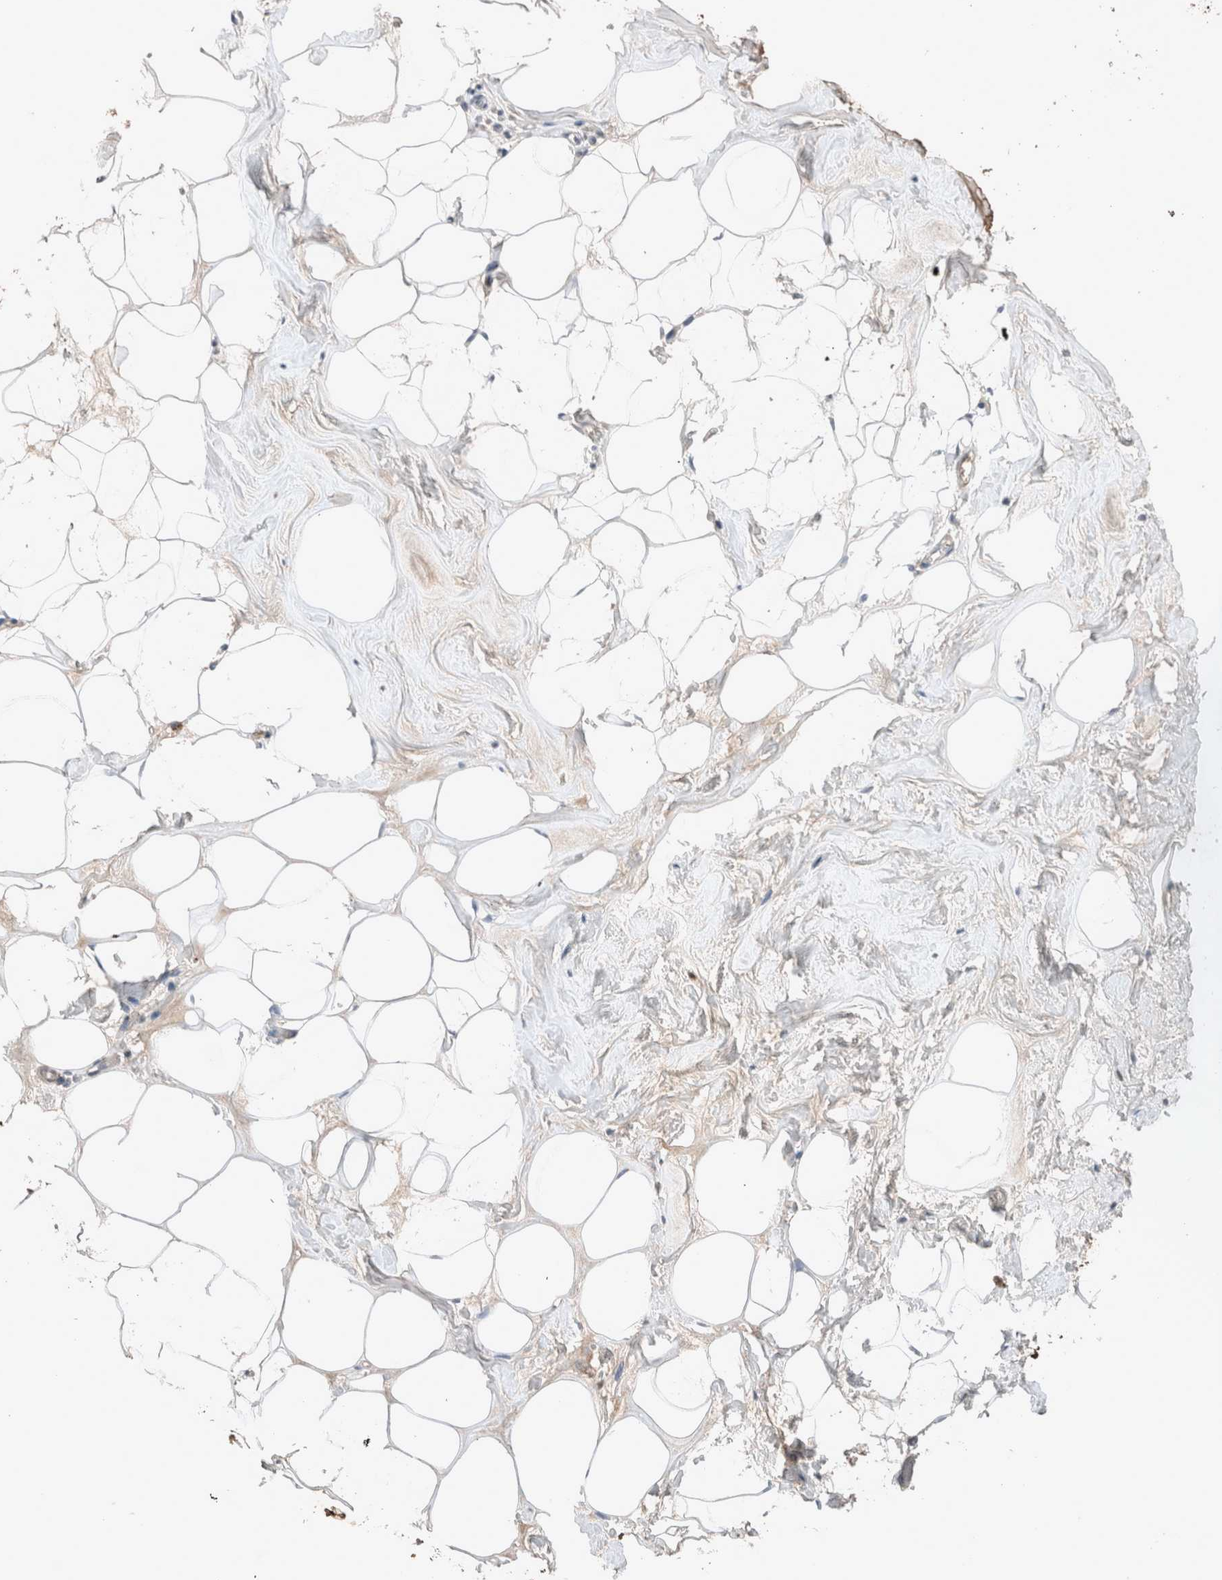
{"staining": {"intensity": "moderate", "quantity": "25%-75%", "location": "cytoplasmic/membranous"}, "tissue": "adipose tissue", "cell_type": "Adipocytes", "image_type": "normal", "snomed": [{"axis": "morphology", "description": "Normal tissue, NOS"}, {"axis": "morphology", "description": "Fibrosis, NOS"}, {"axis": "topography", "description": "Breast"}, {"axis": "topography", "description": "Adipose tissue"}], "caption": "Immunohistochemical staining of benign human adipose tissue displays medium levels of moderate cytoplasmic/membranous staining in about 25%-75% of adipocytes.", "gene": "UGCG", "patient": {"sex": "female", "age": 39}}